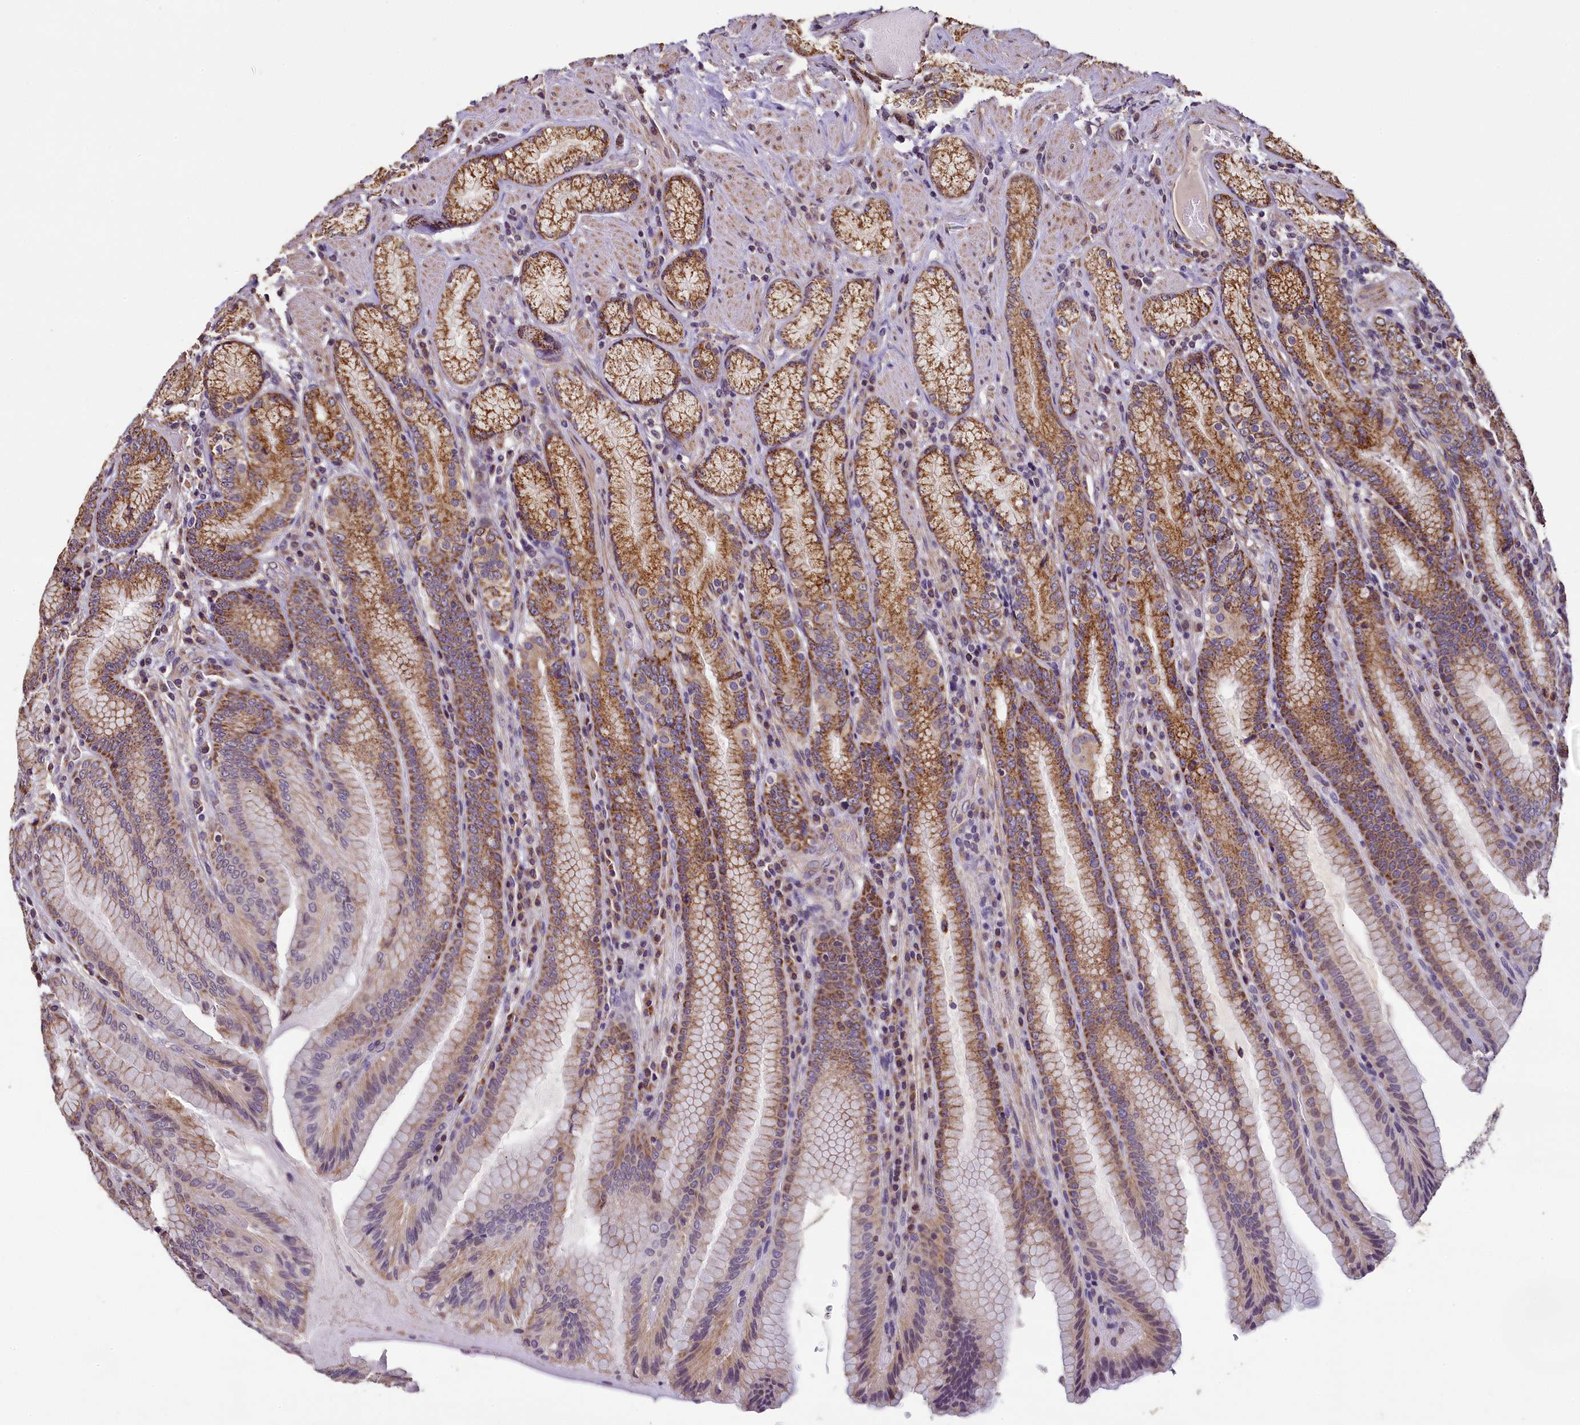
{"staining": {"intensity": "strong", "quantity": "25%-75%", "location": "cytoplasmic/membranous"}, "tissue": "stomach", "cell_type": "Glandular cells", "image_type": "normal", "snomed": [{"axis": "morphology", "description": "Normal tissue, NOS"}, {"axis": "topography", "description": "Stomach, upper"}, {"axis": "topography", "description": "Stomach, lower"}], "caption": "Immunohistochemical staining of benign human stomach reveals high levels of strong cytoplasmic/membranous expression in about 25%-75% of glandular cells.", "gene": "COQ9", "patient": {"sex": "female", "age": 76}}